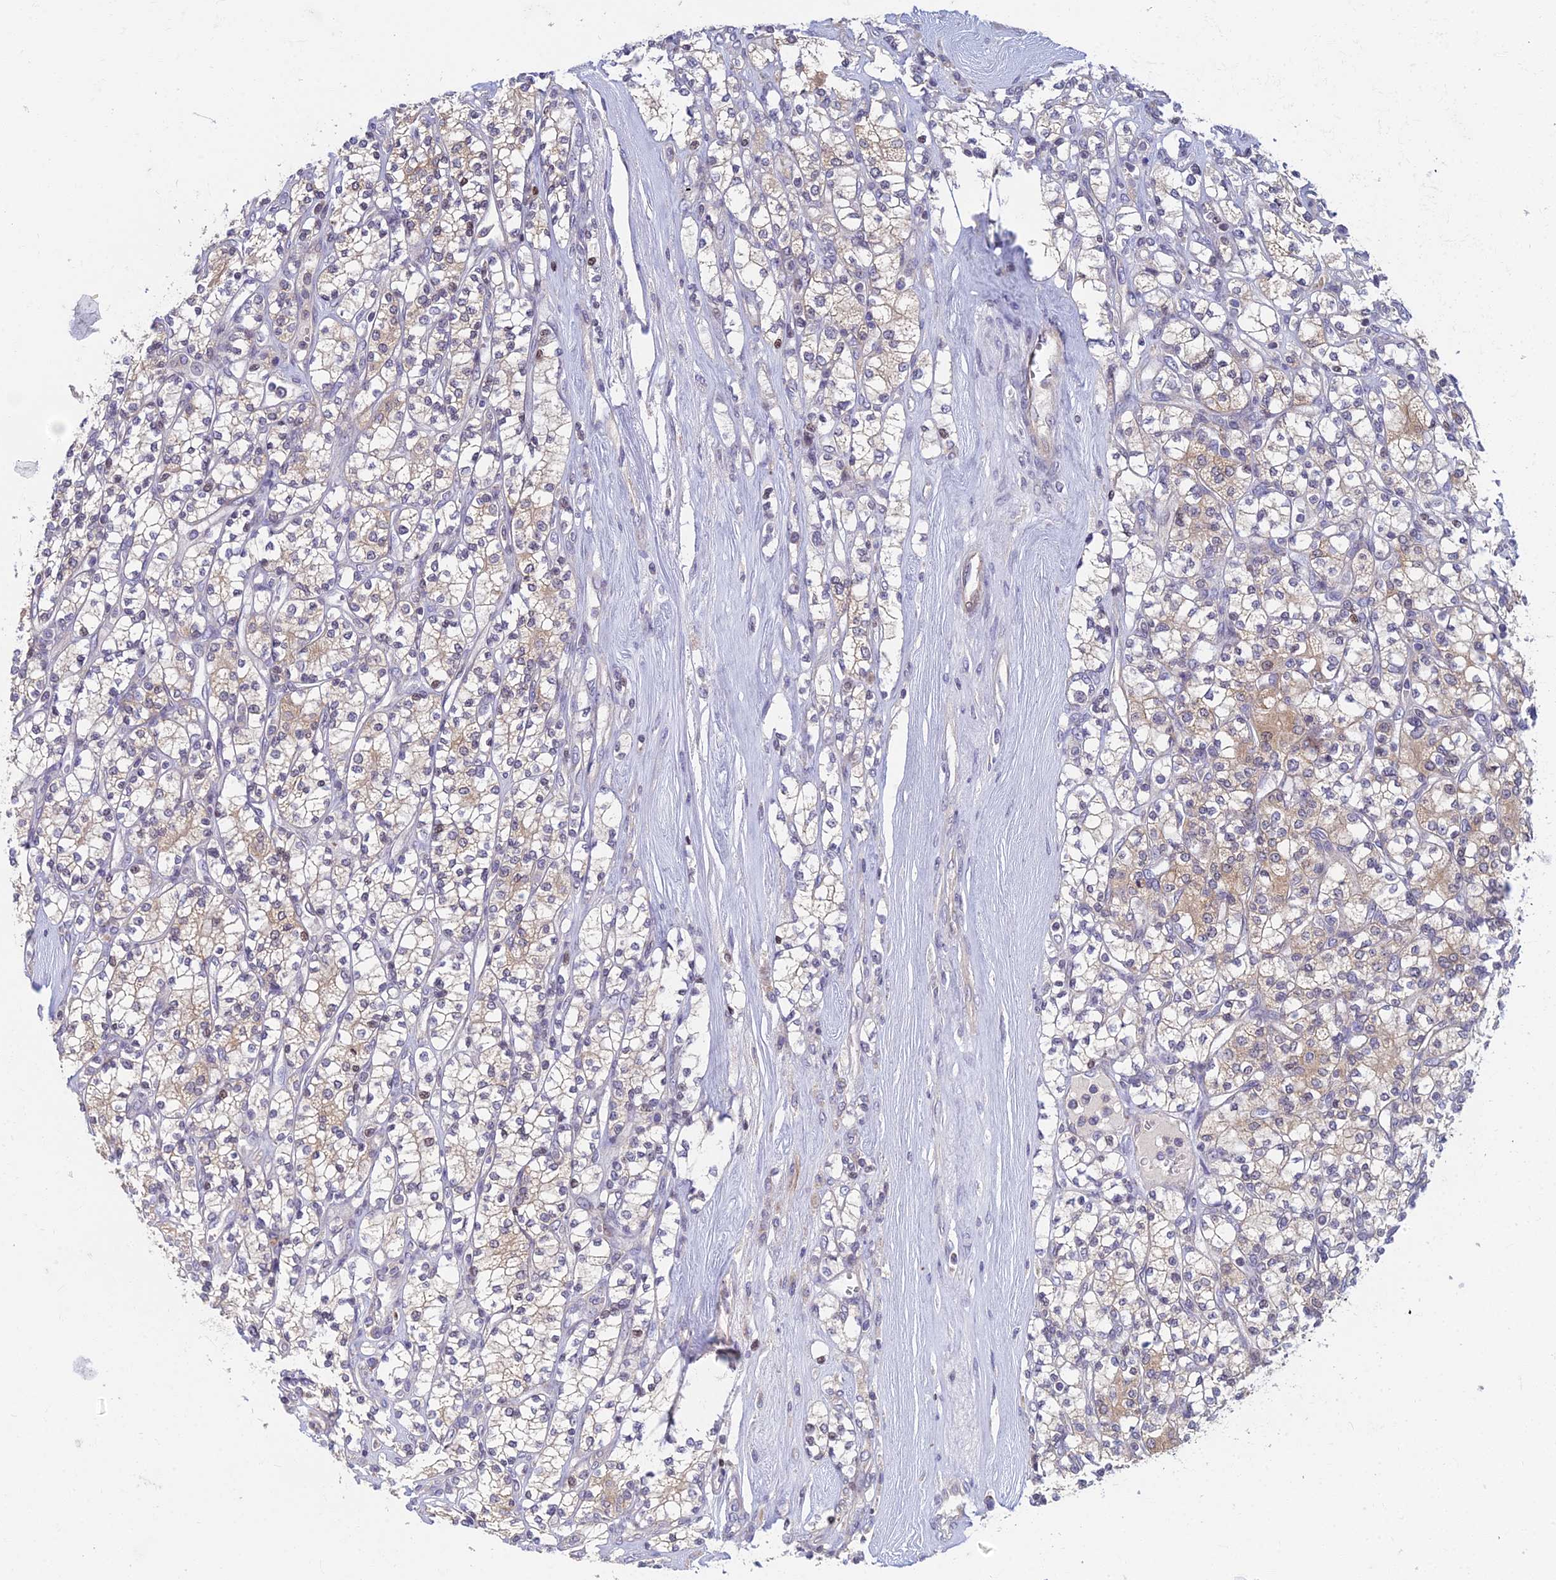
{"staining": {"intensity": "weak", "quantity": "25%-75%", "location": "cytoplasmic/membranous"}, "tissue": "renal cancer", "cell_type": "Tumor cells", "image_type": "cancer", "snomed": [{"axis": "morphology", "description": "Adenocarcinoma, NOS"}, {"axis": "topography", "description": "Kidney"}], "caption": "A high-resolution image shows immunohistochemistry staining of renal cancer, which displays weak cytoplasmic/membranous expression in approximately 25%-75% of tumor cells.", "gene": "ELOA2", "patient": {"sex": "male", "age": 77}}